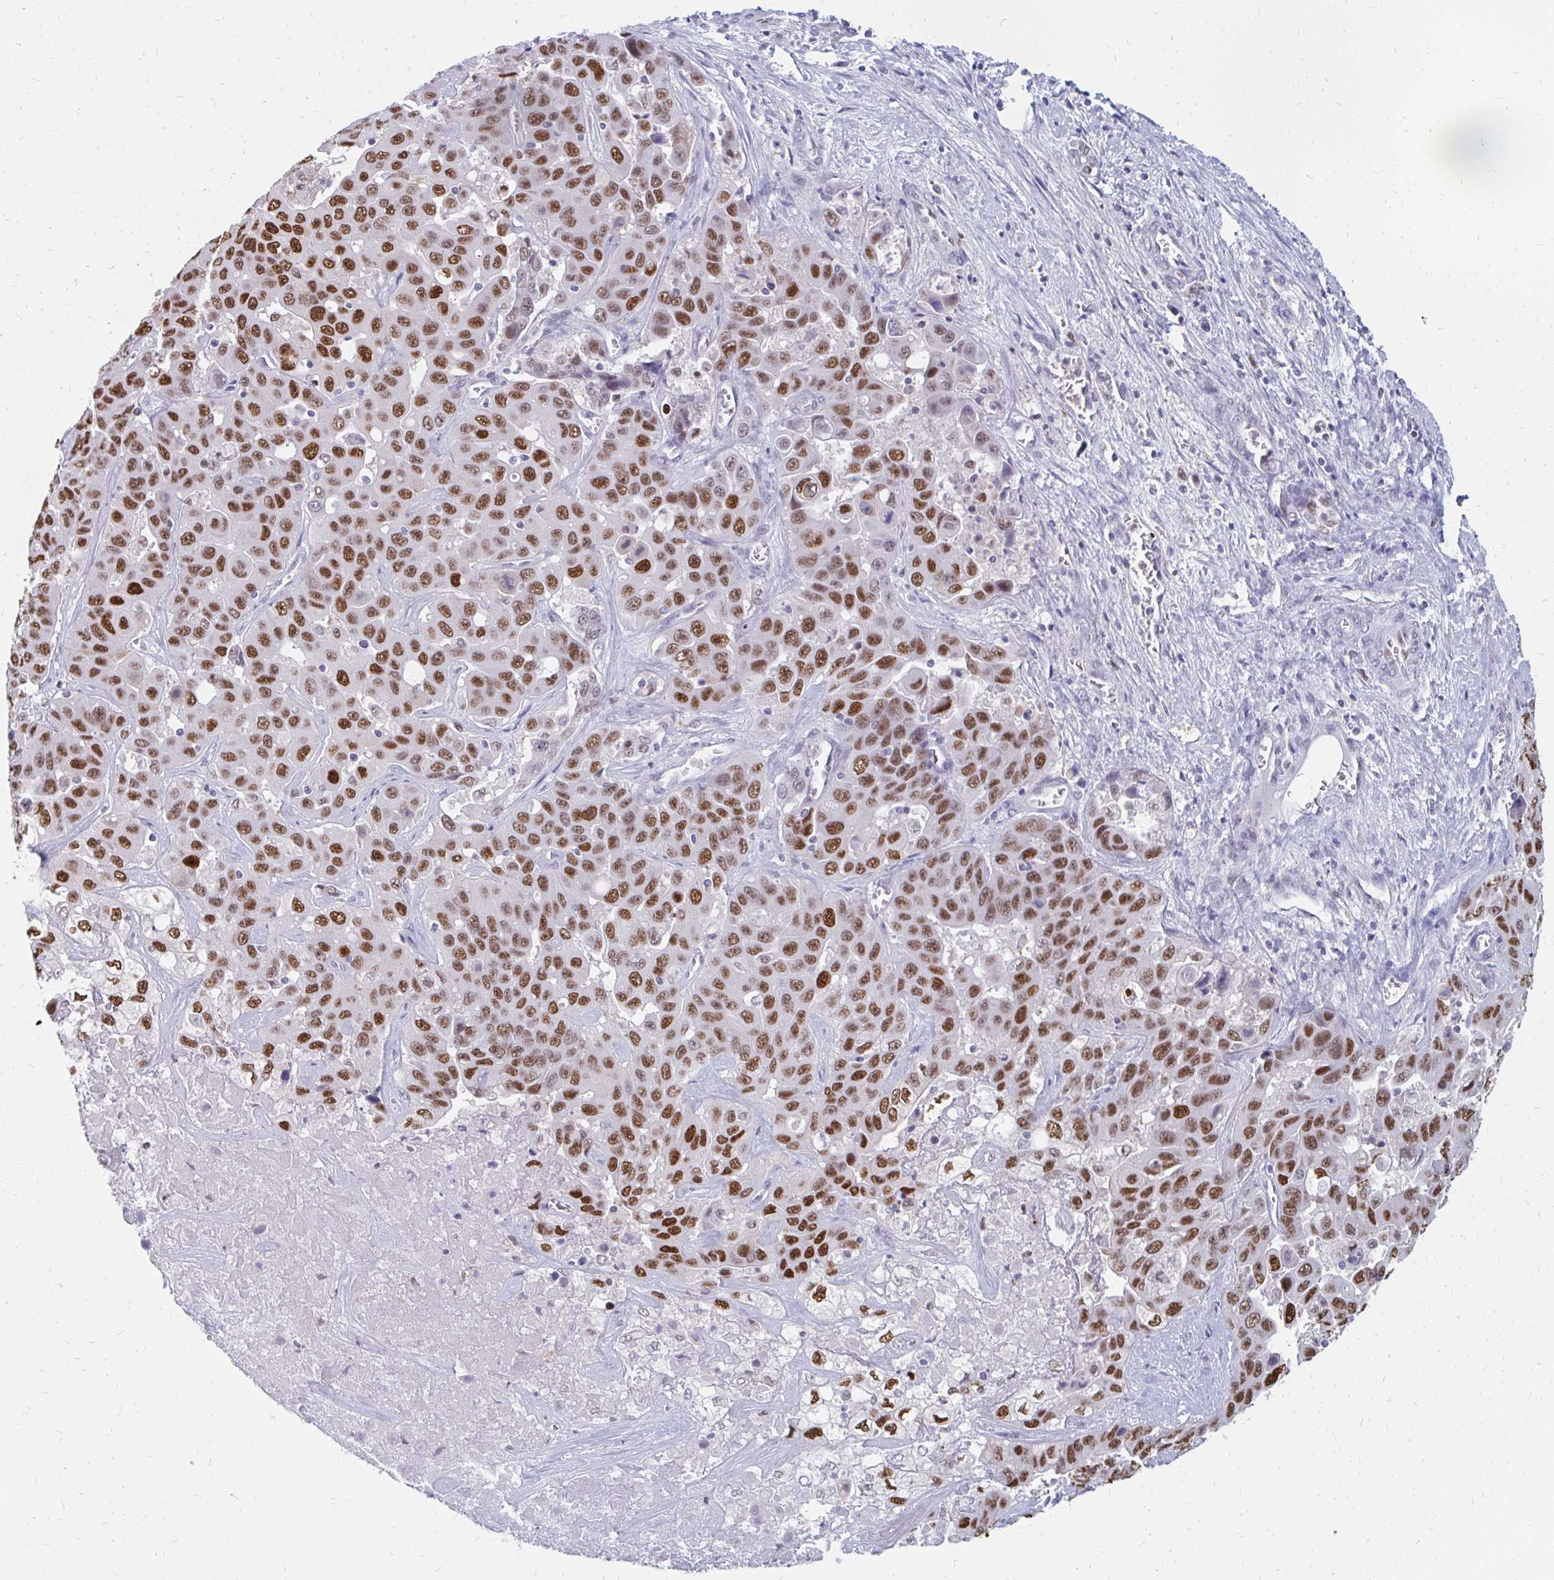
{"staining": {"intensity": "strong", "quantity": ">75%", "location": "nuclear"}, "tissue": "liver cancer", "cell_type": "Tumor cells", "image_type": "cancer", "snomed": [{"axis": "morphology", "description": "Cholangiocarcinoma"}, {"axis": "topography", "description": "Liver"}], "caption": "Human liver cholangiocarcinoma stained with a protein marker displays strong staining in tumor cells.", "gene": "PLK3", "patient": {"sex": "female", "age": 52}}